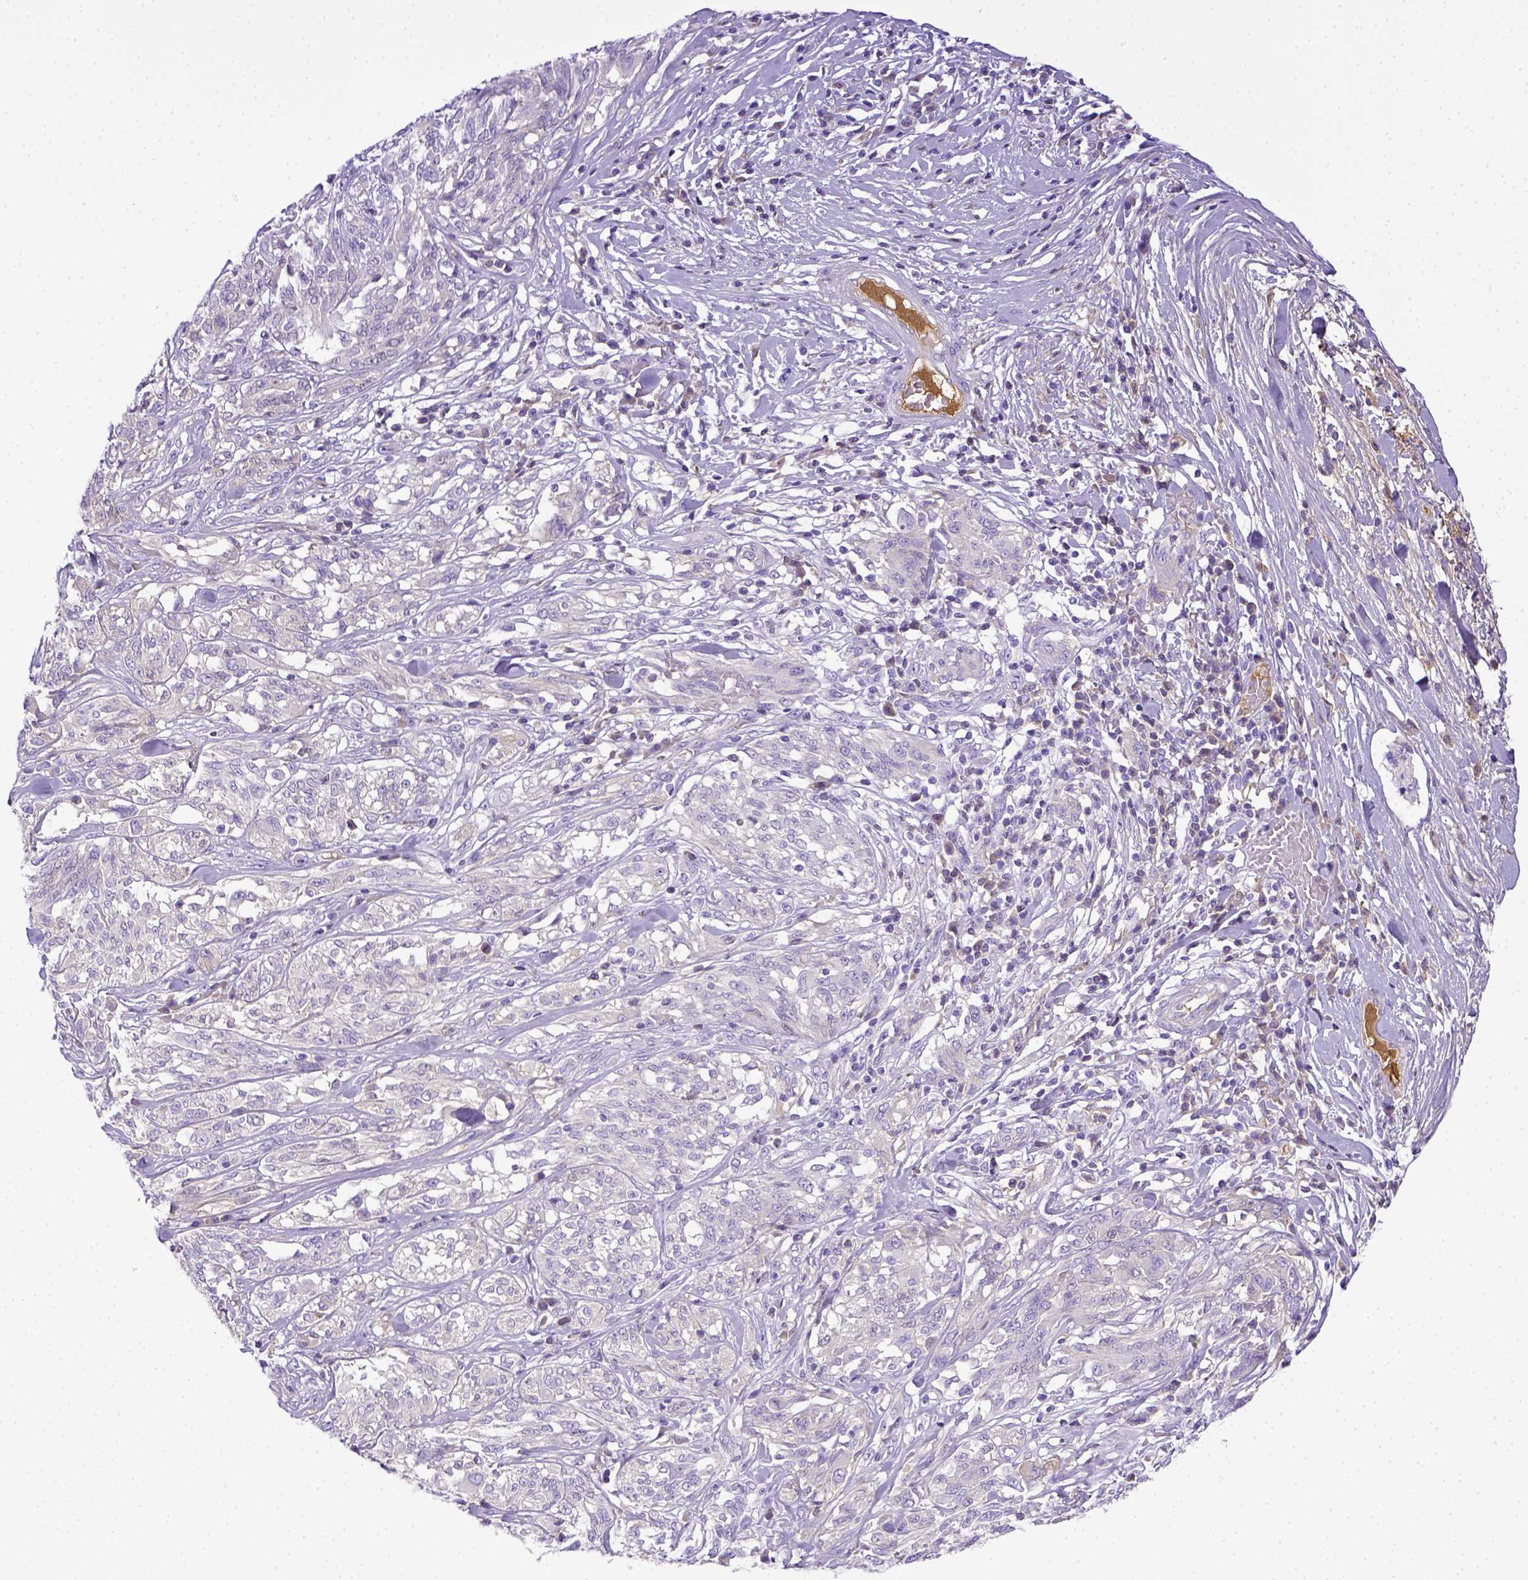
{"staining": {"intensity": "negative", "quantity": "none", "location": "none"}, "tissue": "melanoma", "cell_type": "Tumor cells", "image_type": "cancer", "snomed": [{"axis": "morphology", "description": "Malignant melanoma, NOS"}, {"axis": "topography", "description": "Skin"}], "caption": "Tumor cells show no significant protein expression in malignant melanoma.", "gene": "ITIH4", "patient": {"sex": "female", "age": 91}}